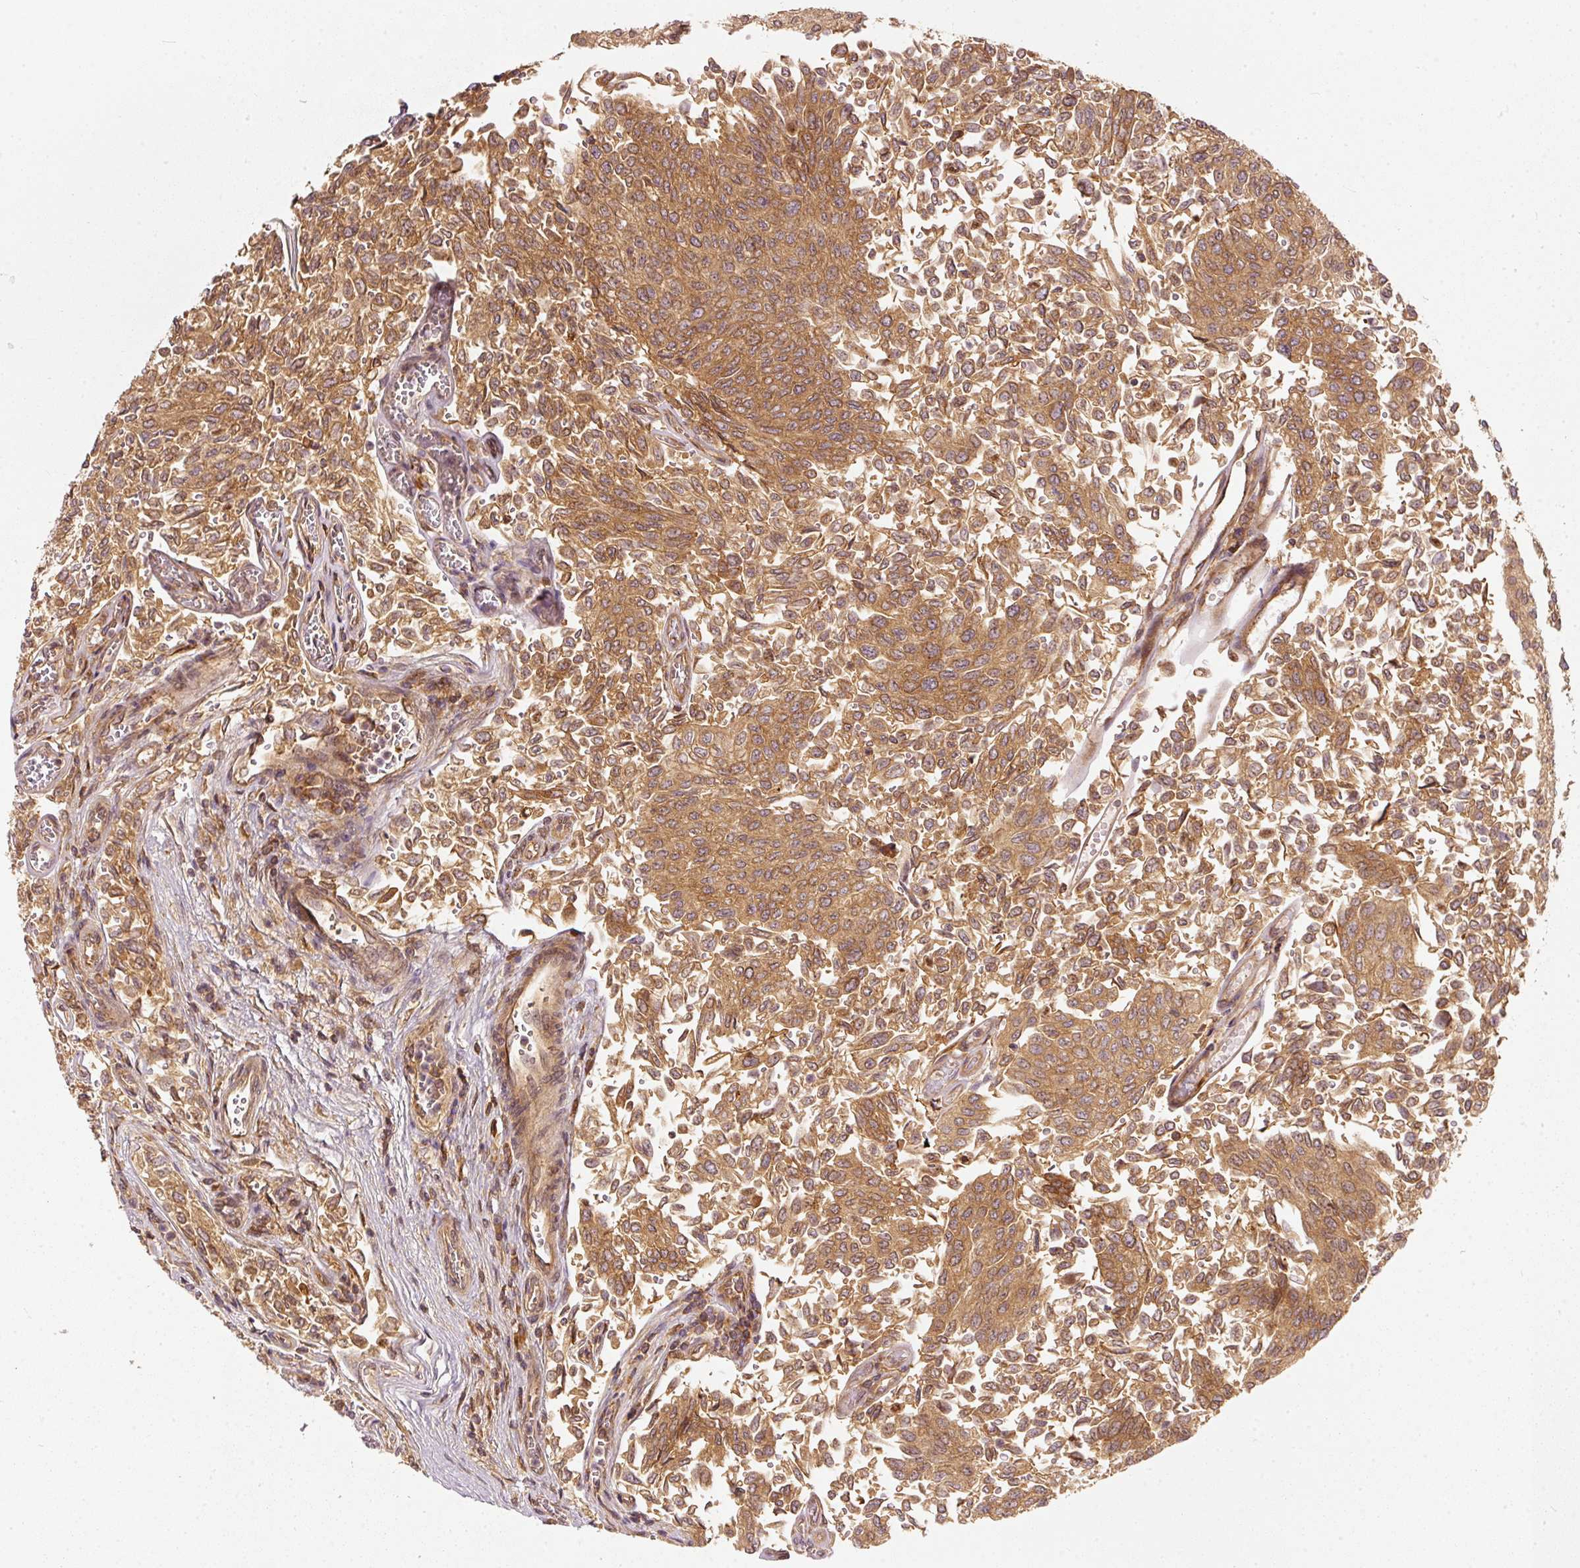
{"staining": {"intensity": "moderate", "quantity": ">75%", "location": "cytoplasmic/membranous"}, "tissue": "urothelial cancer", "cell_type": "Tumor cells", "image_type": "cancer", "snomed": [{"axis": "morphology", "description": "Urothelial carcinoma, NOS"}, {"axis": "topography", "description": "Urinary bladder"}], "caption": "High-magnification brightfield microscopy of transitional cell carcinoma stained with DAB (brown) and counterstained with hematoxylin (blue). tumor cells exhibit moderate cytoplasmic/membranous positivity is present in about>75% of cells. Nuclei are stained in blue.", "gene": "EIF3B", "patient": {"sex": "male", "age": 59}}